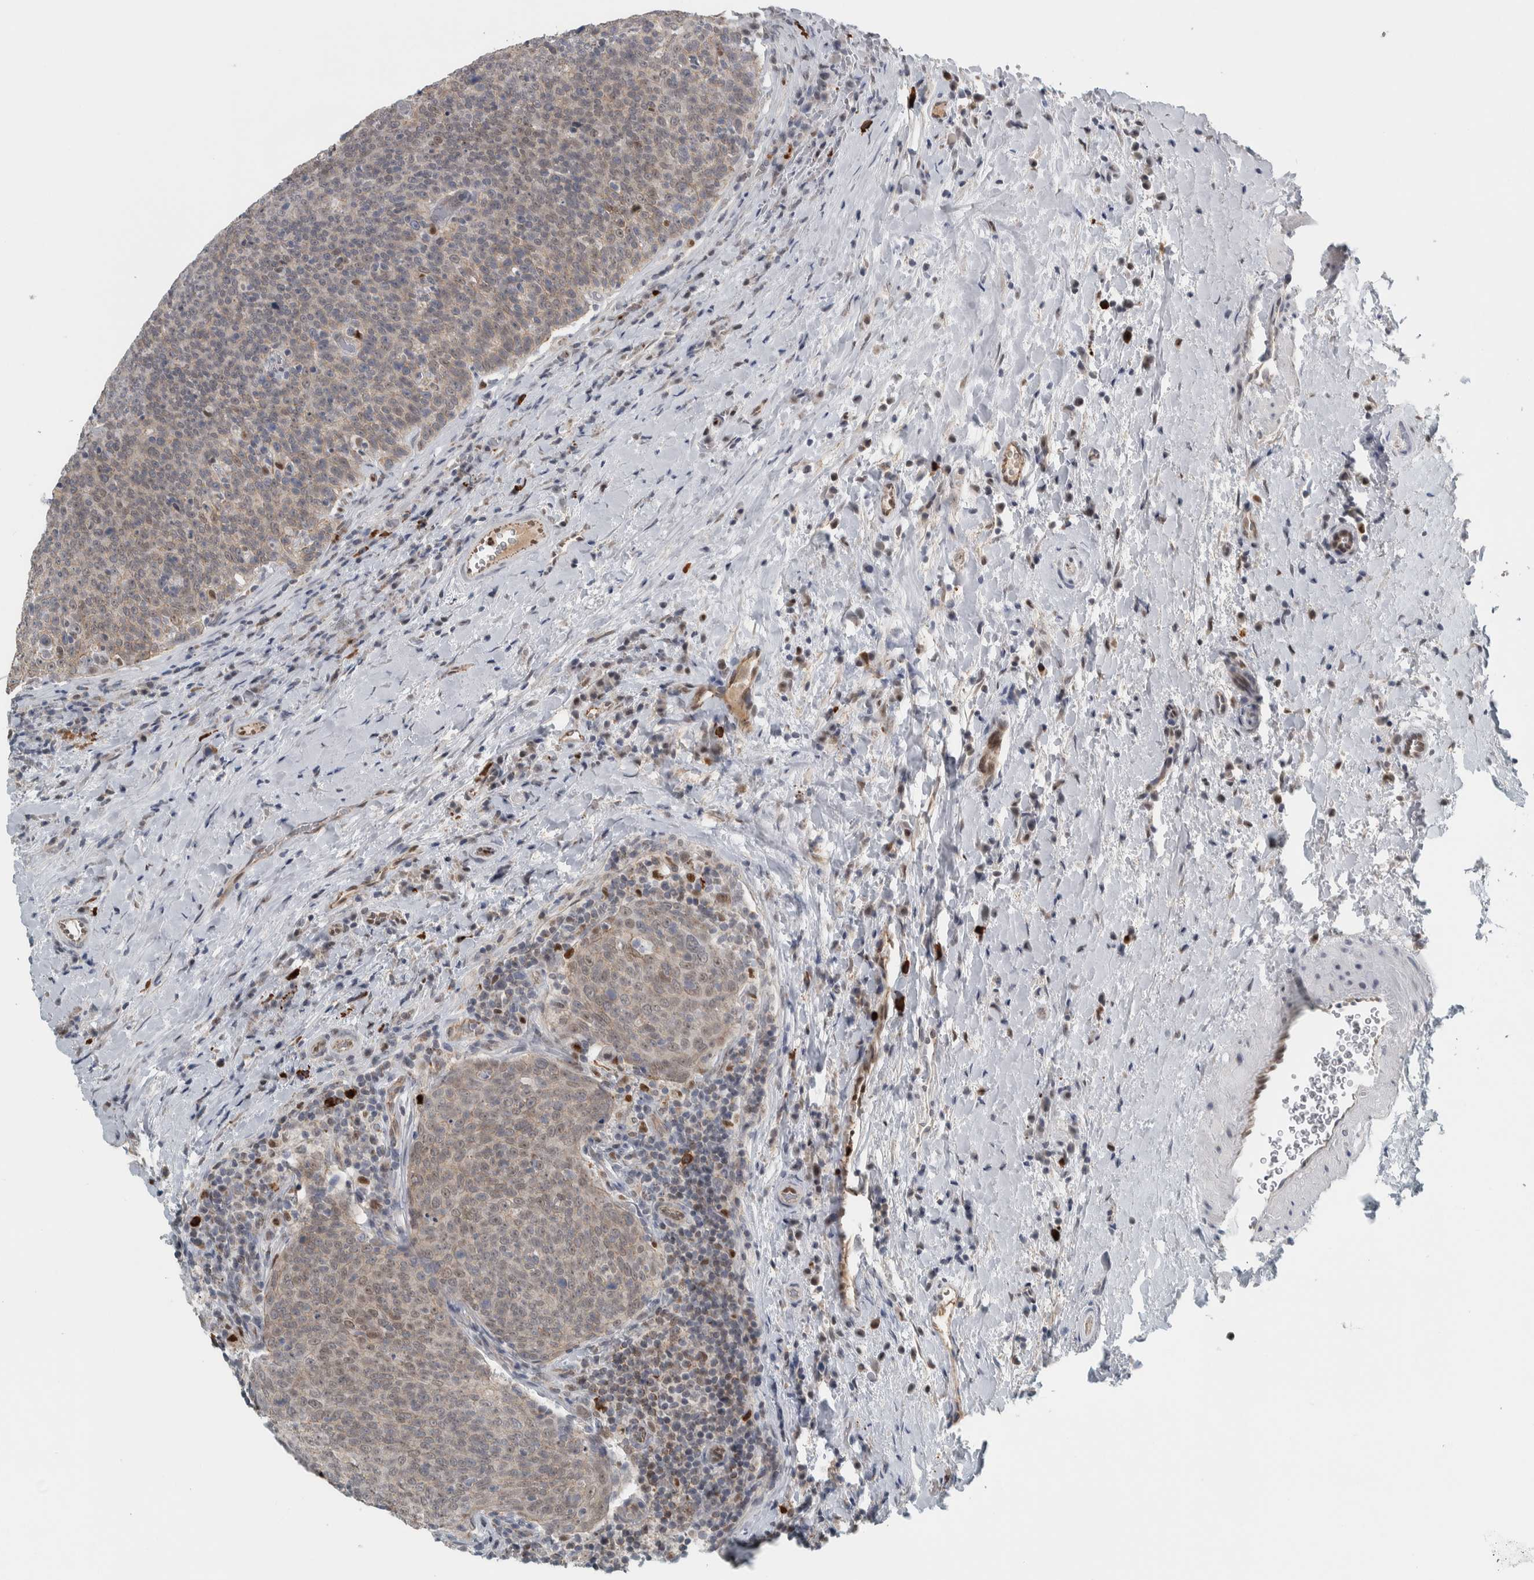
{"staining": {"intensity": "weak", "quantity": "25%-75%", "location": "cytoplasmic/membranous,nuclear"}, "tissue": "head and neck cancer", "cell_type": "Tumor cells", "image_type": "cancer", "snomed": [{"axis": "morphology", "description": "Squamous cell carcinoma, NOS"}, {"axis": "morphology", "description": "Squamous cell carcinoma, metastatic, NOS"}, {"axis": "topography", "description": "Lymph node"}, {"axis": "topography", "description": "Head-Neck"}], "caption": "IHC (DAB) staining of human head and neck cancer (metastatic squamous cell carcinoma) exhibits weak cytoplasmic/membranous and nuclear protein positivity in about 25%-75% of tumor cells. The staining is performed using DAB (3,3'-diaminobenzidine) brown chromogen to label protein expression. The nuclei are counter-stained blue using hematoxylin.", "gene": "ADPRM", "patient": {"sex": "male", "age": 62}}